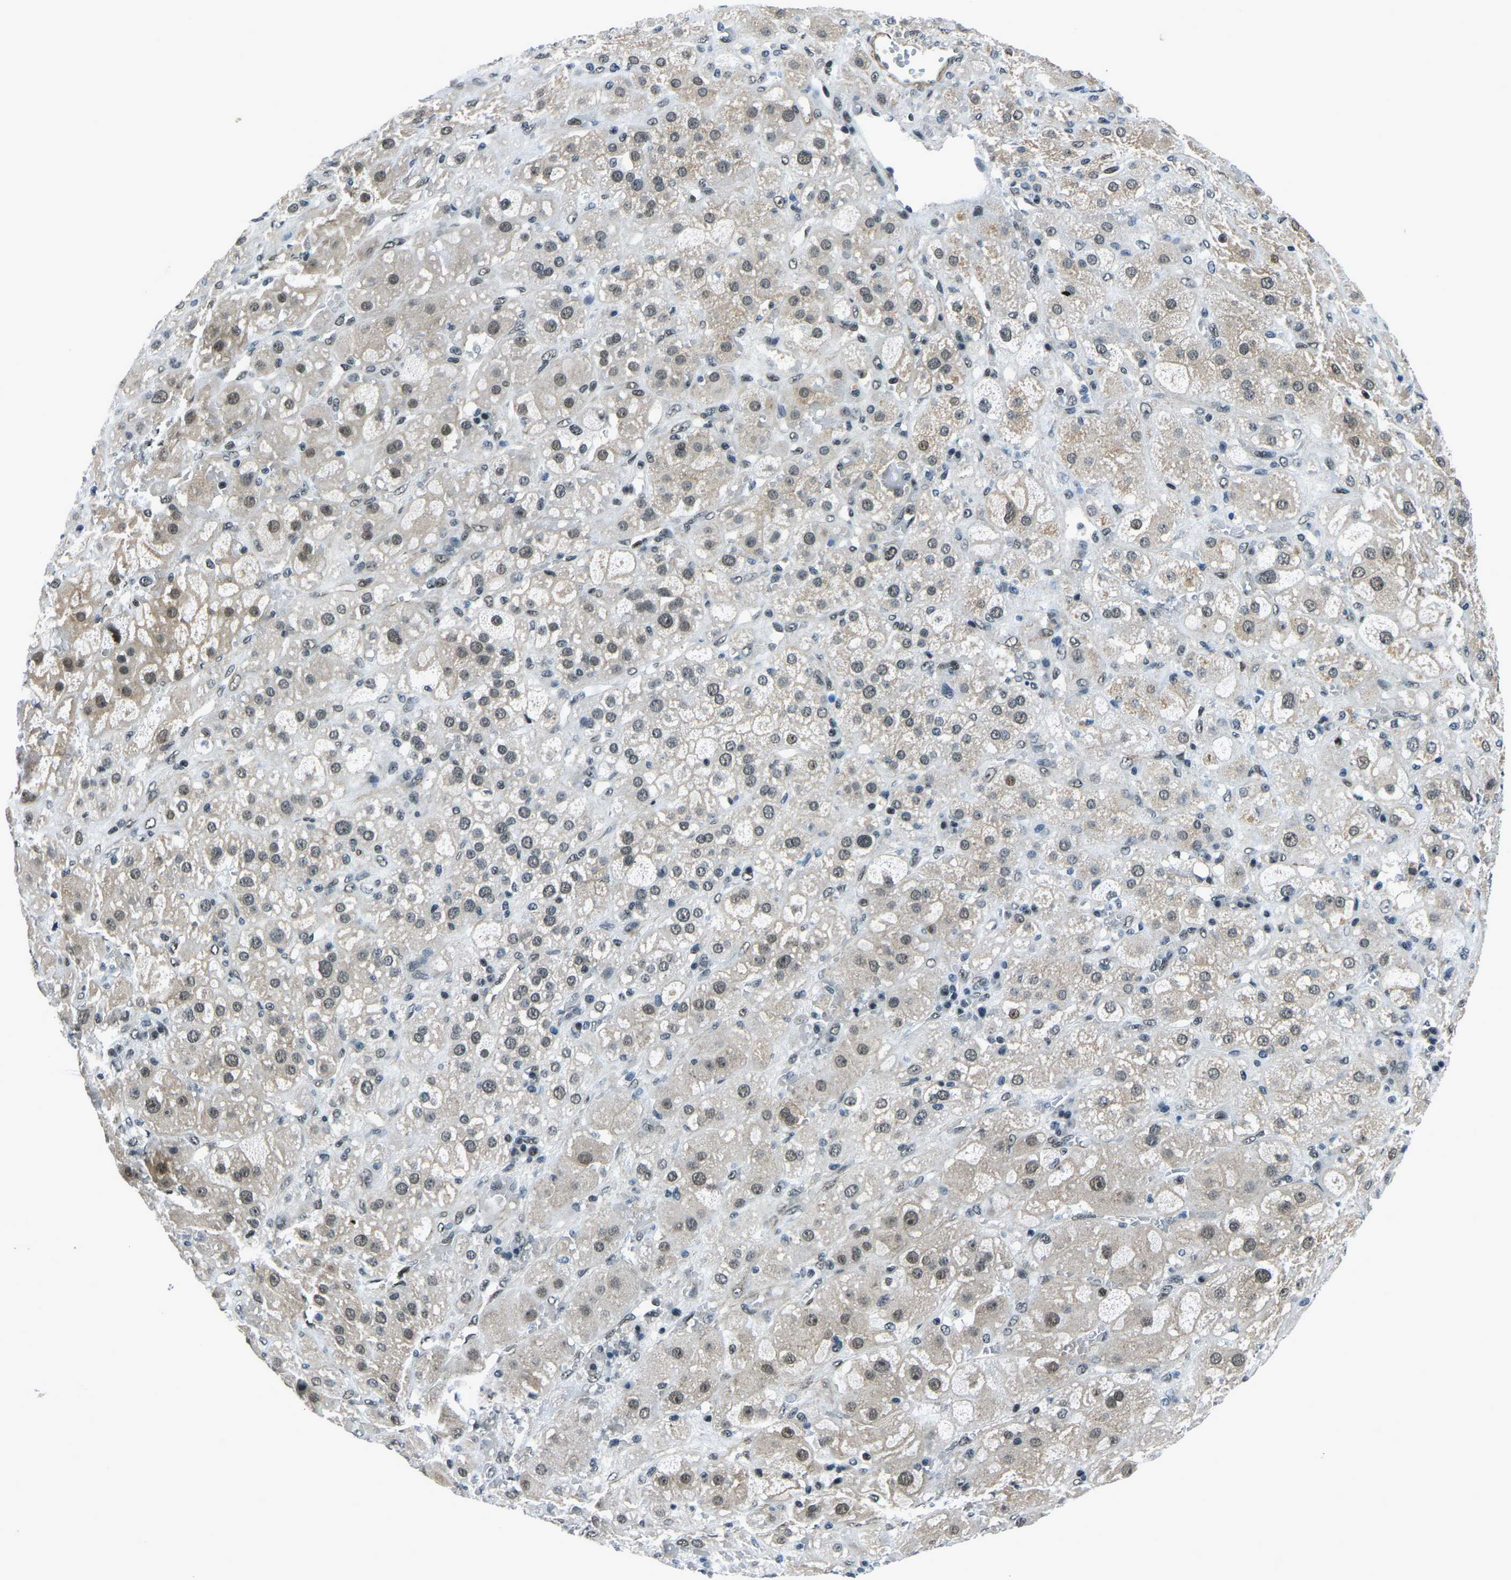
{"staining": {"intensity": "strong", "quantity": "25%-75%", "location": "cytoplasmic/membranous,nuclear"}, "tissue": "adrenal gland", "cell_type": "Glandular cells", "image_type": "normal", "snomed": [{"axis": "morphology", "description": "Normal tissue, NOS"}, {"axis": "topography", "description": "Adrenal gland"}], "caption": "IHC histopathology image of unremarkable adrenal gland: adrenal gland stained using immunohistochemistry exhibits high levels of strong protein expression localized specifically in the cytoplasmic/membranous,nuclear of glandular cells, appearing as a cytoplasmic/membranous,nuclear brown color.", "gene": "PRCC", "patient": {"sex": "female", "age": 47}}